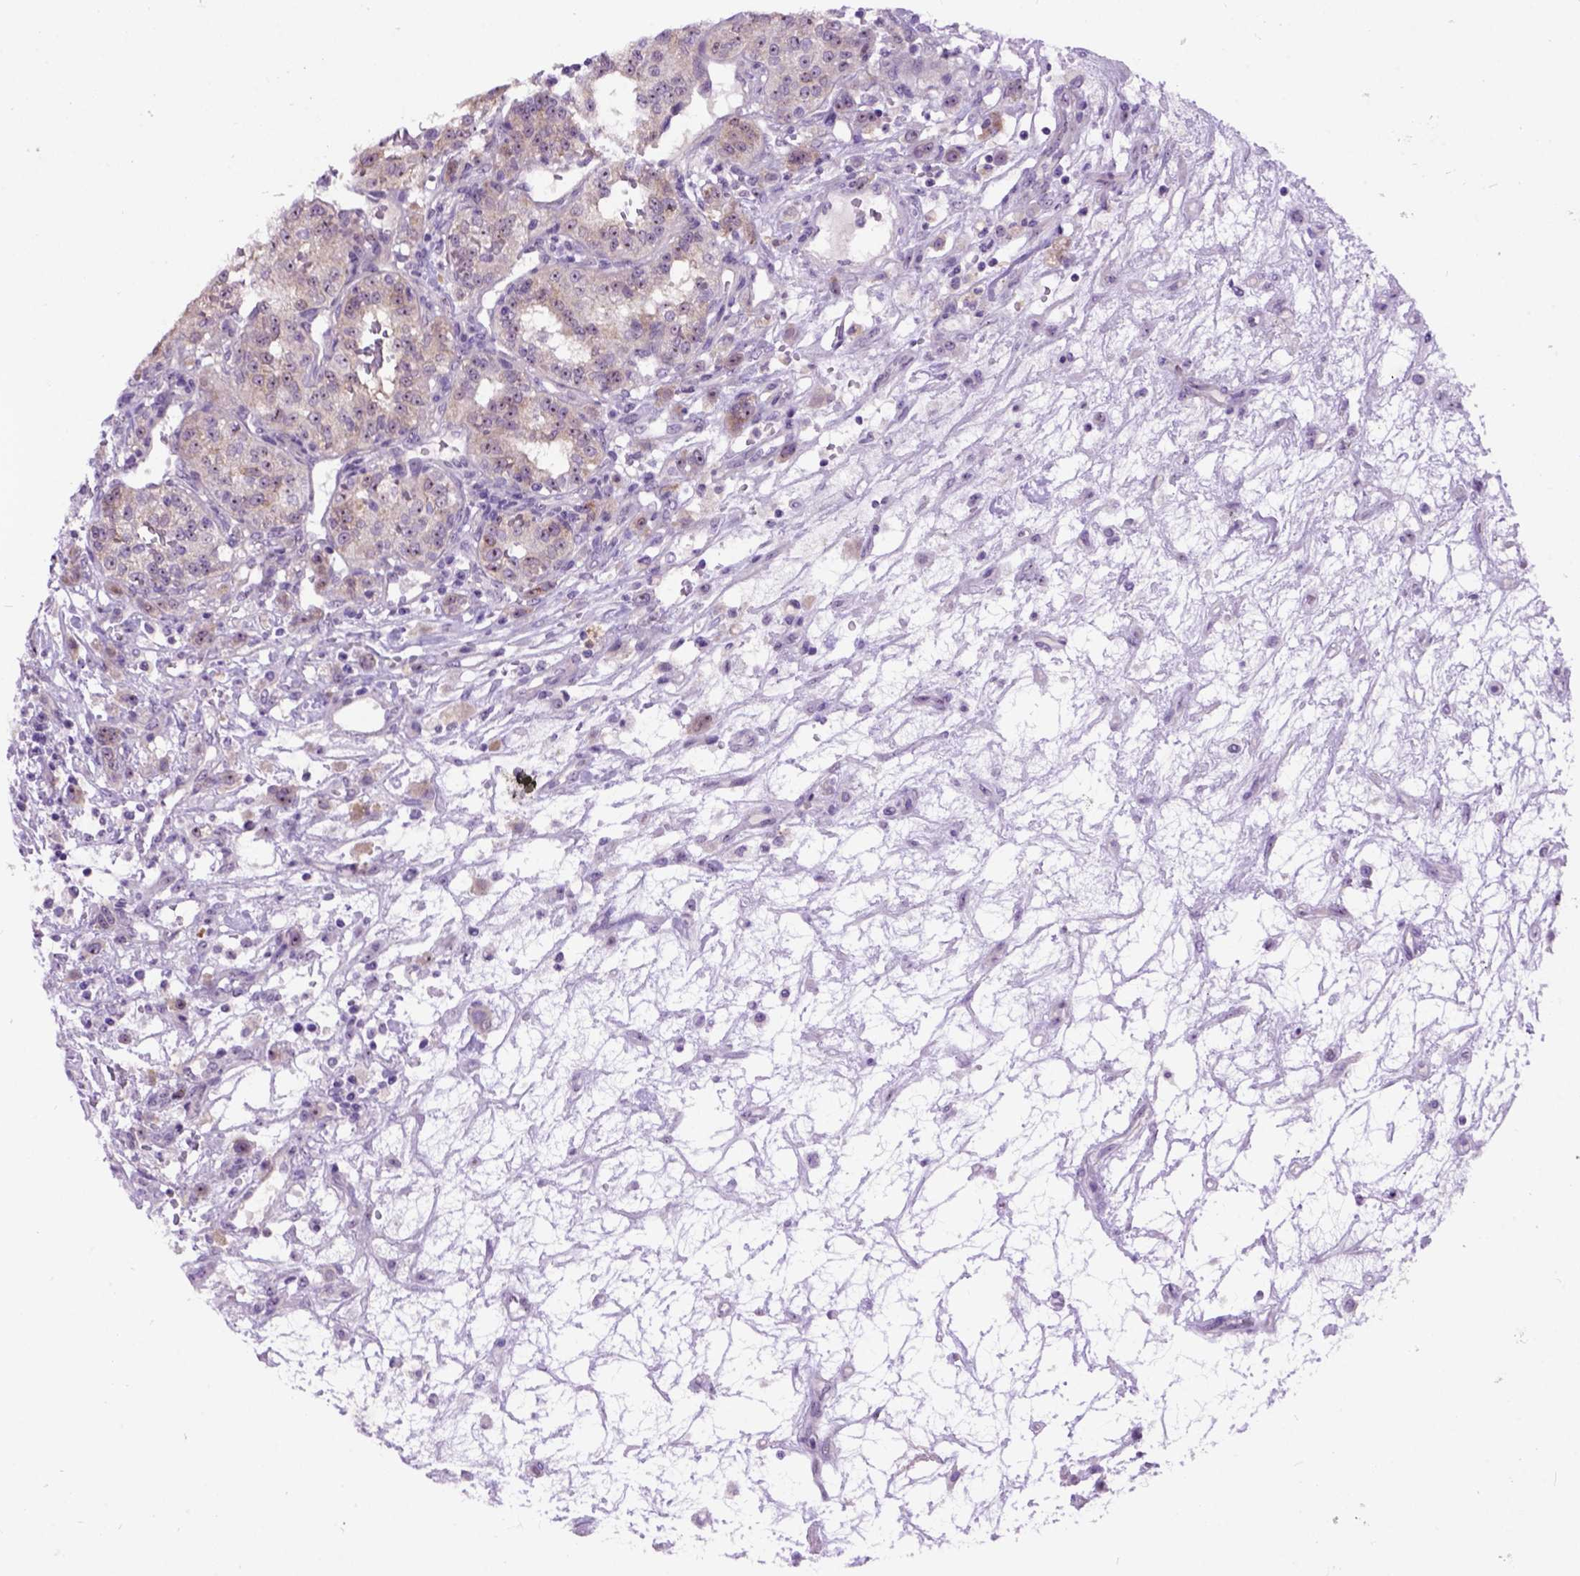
{"staining": {"intensity": "weak", "quantity": ">75%", "location": "cytoplasmic/membranous"}, "tissue": "renal cancer", "cell_type": "Tumor cells", "image_type": "cancer", "snomed": [{"axis": "morphology", "description": "Adenocarcinoma, NOS"}, {"axis": "topography", "description": "Kidney"}], "caption": "Renal cancer (adenocarcinoma) was stained to show a protein in brown. There is low levels of weak cytoplasmic/membranous staining in about >75% of tumor cells. The staining was performed using DAB (3,3'-diaminobenzidine) to visualize the protein expression in brown, while the nuclei were stained in blue with hematoxylin (Magnification: 20x).", "gene": "MAPT", "patient": {"sex": "female", "age": 63}}